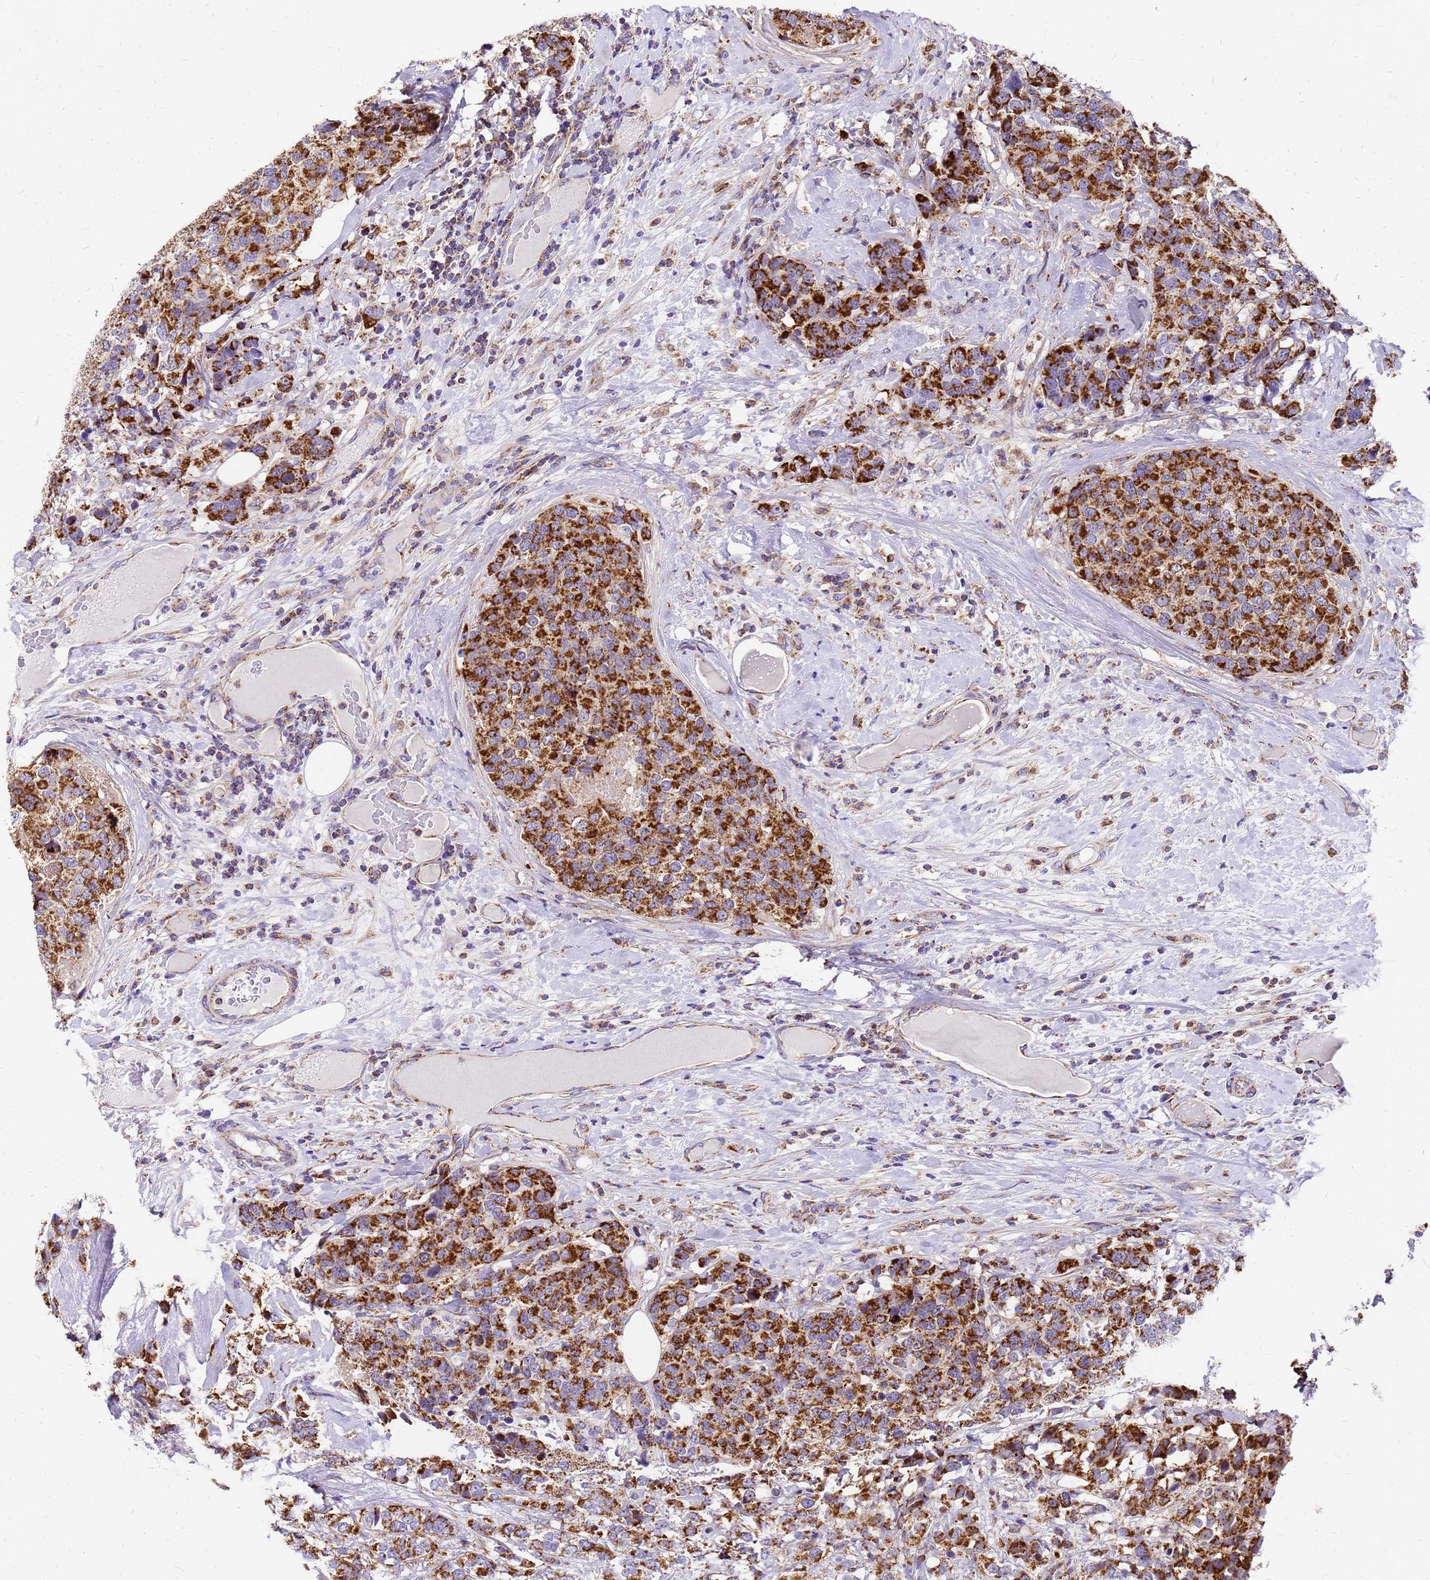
{"staining": {"intensity": "strong", "quantity": ">75%", "location": "cytoplasmic/membranous"}, "tissue": "breast cancer", "cell_type": "Tumor cells", "image_type": "cancer", "snomed": [{"axis": "morphology", "description": "Lobular carcinoma"}, {"axis": "topography", "description": "Breast"}], "caption": "A high amount of strong cytoplasmic/membranous positivity is seen in approximately >75% of tumor cells in breast cancer tissue.", "gene": "MRPS26", "patient": {"sex": "female", "age": 59}}